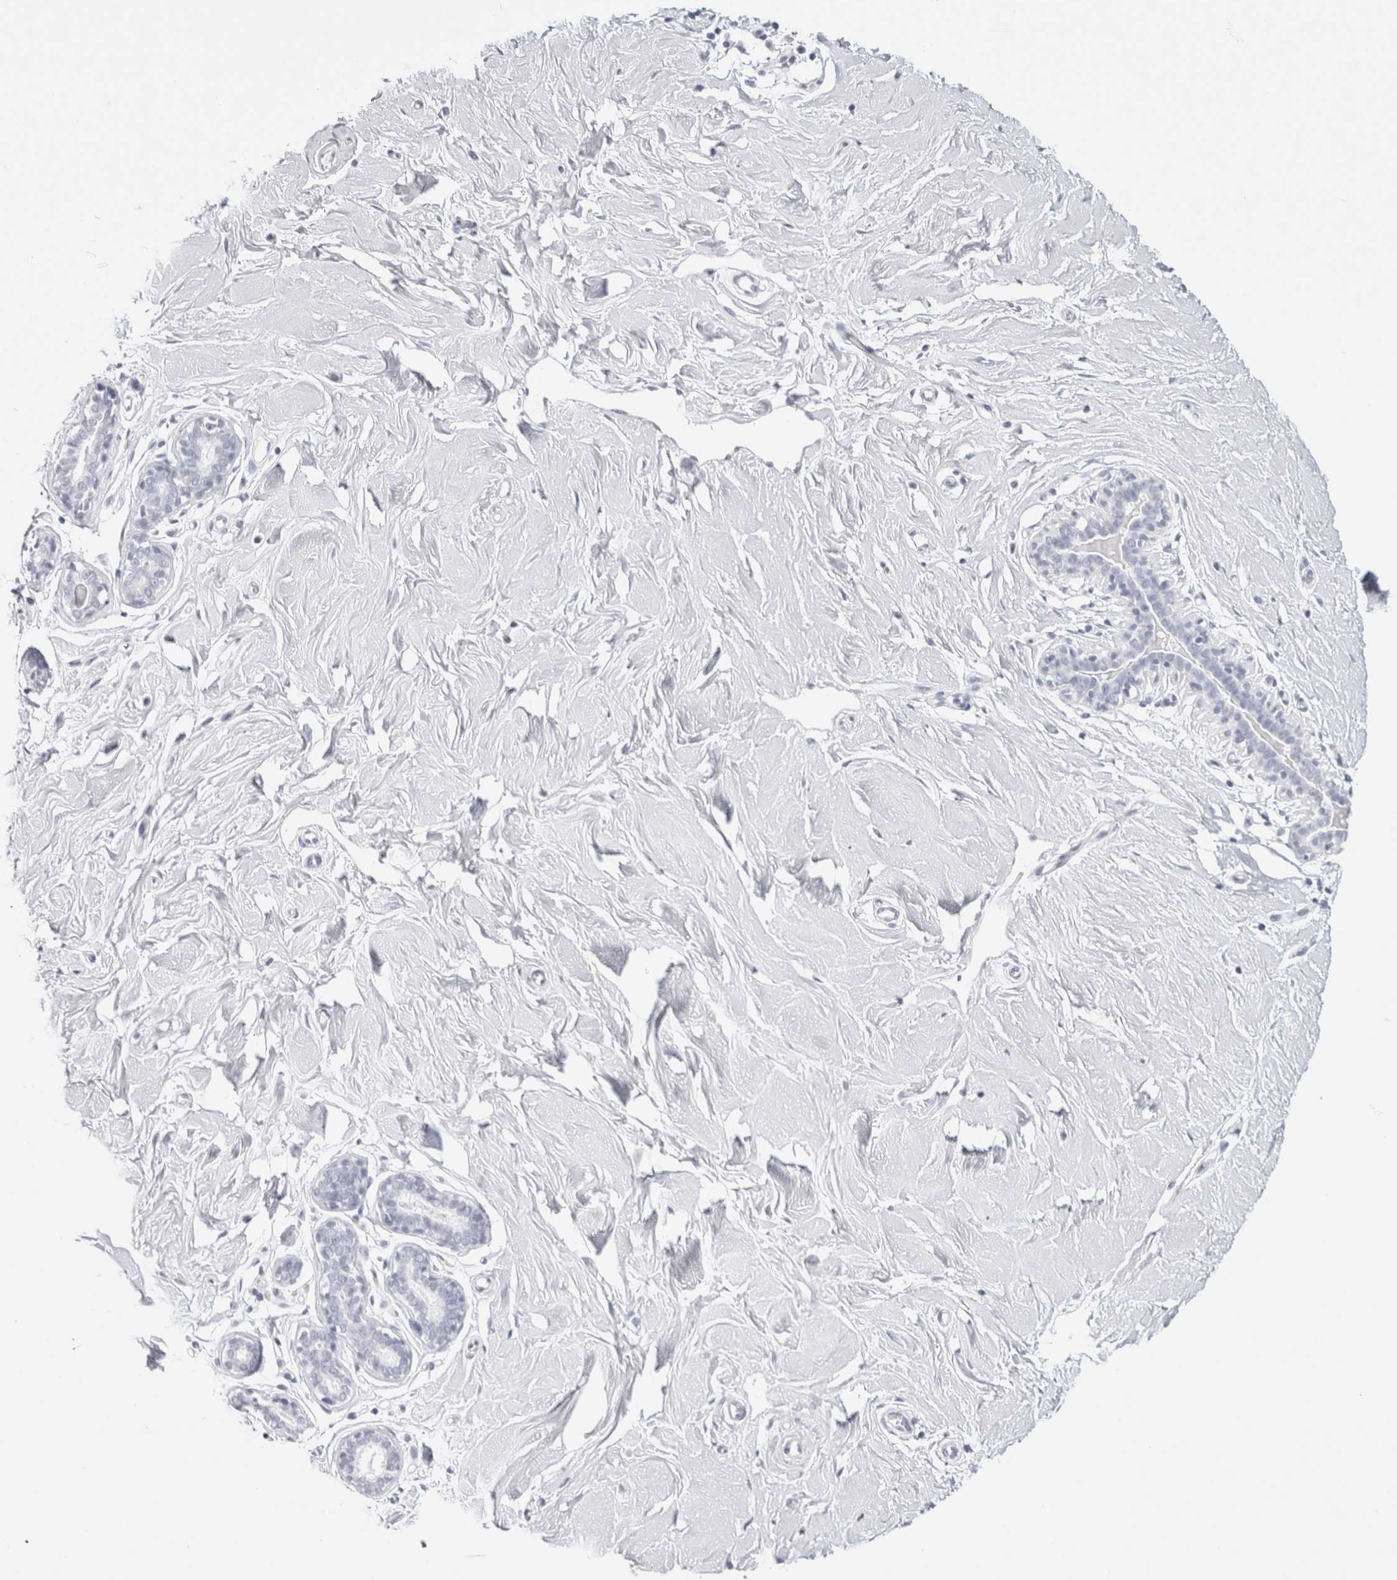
{"staining": {"intensity": "negative", "quantity": "none", "location": "none"}, "tissue": "breast", "cell_type": "Adipocytes", "image_type": "normal", "snomed": [{"axis": "morphology", "description": "Normal tissue, NOS"}, {"axis": "topography", "description": "Breast"}], "caption": "An immunohistochemistry (IHC) image of normal breast is shown. There is no staining in adipocytes of breast.", "gene": "GARIN1A", "patient": {"sex": "female", "age": 23}}